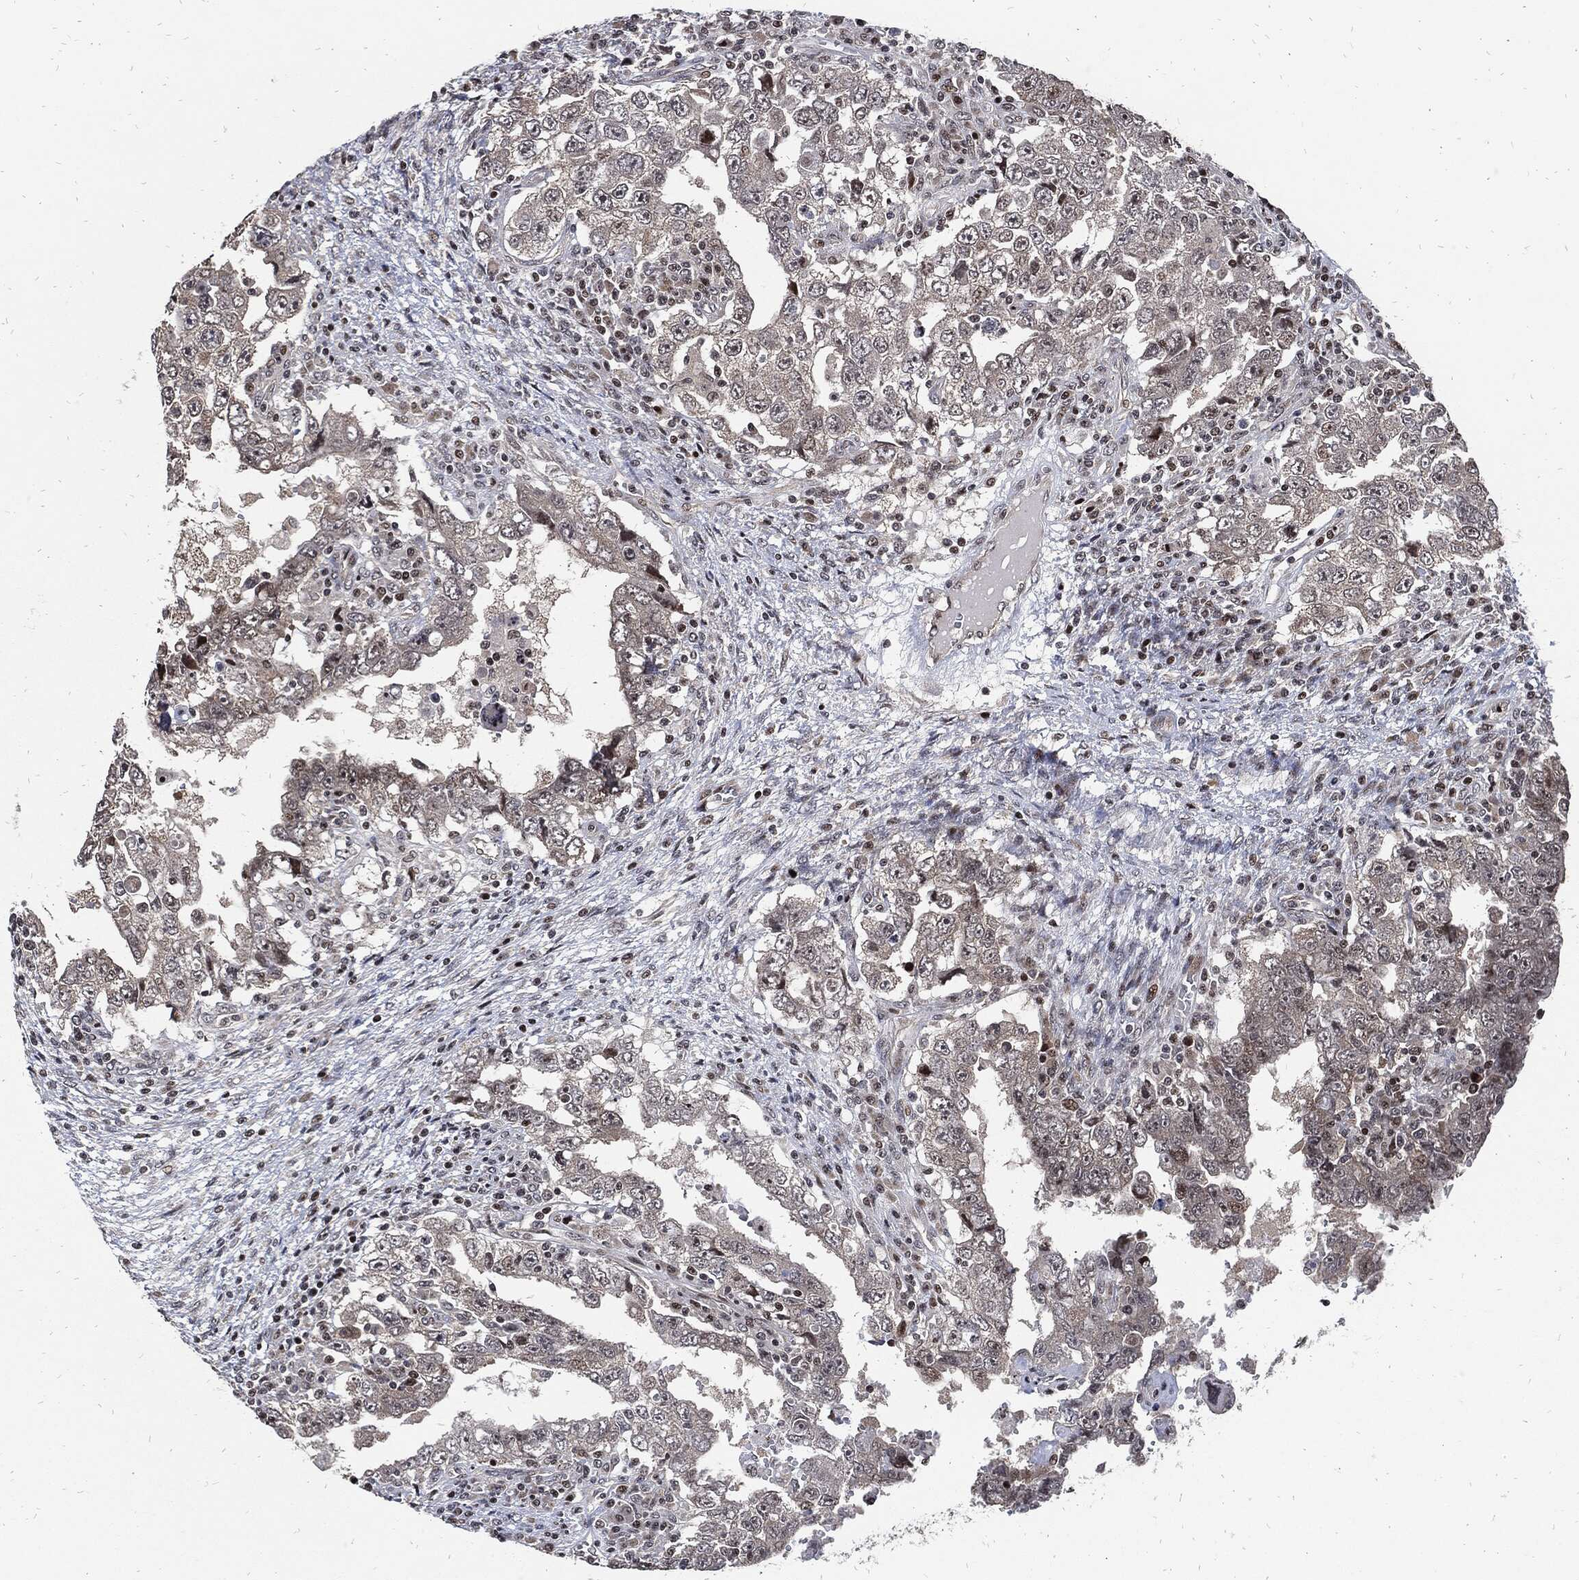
{"staining": {"intensity": "weak", "quantity": "<25%", "location": "cytoplasmic/membranous"}, "tissue": "testis cancer", "cell_type": "Tumor cells", "image_type": "cancer", "snomed": [{"axis": "morphology", "description": "Carcinoma, Embryonal, NOS"}, {"axis": "topography", "description": "Testis"}], "caption": "There is no significant expression in tumor cells of embryonal carcinoma (testis).", "gene": "ZNF775", "patient": {"sex": "male", "age": 26}}